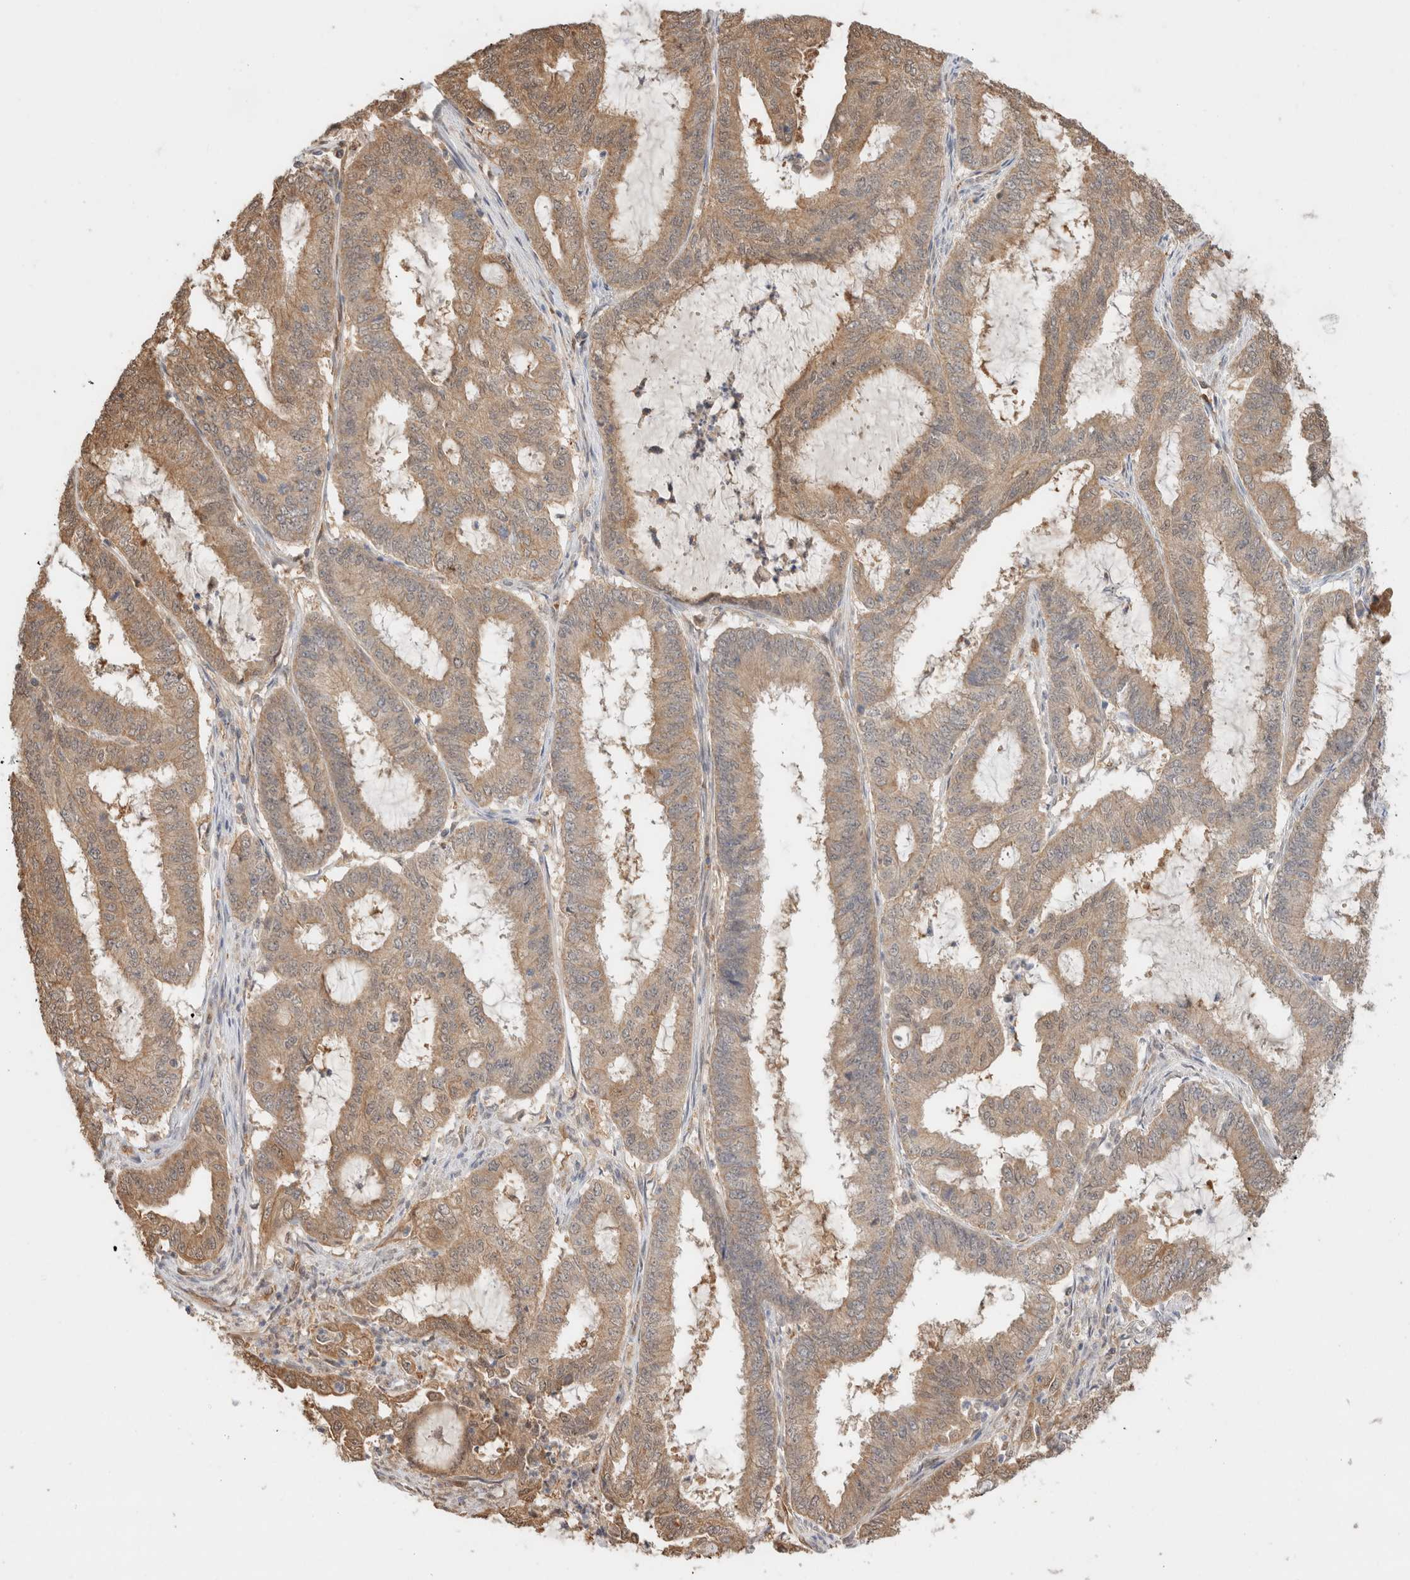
{"staining": {"intensity": "moderate", "quantity": ">75%", "location": "cytoplasmic/membranous"}, "tissue": "endometrial cancer", "cell_type": "Tumor cells", "image_type": "cancer", "snomed": [{"axis": "morphology", "description": "Adenocarcinoma, NOS"}, {"axis": "topography", "description": "Endometrium"}], "caption": "A brown stain shows moderate cytoplasmic/membranous expression of a protein in human adenocarcinoma (endometrial) tumor cells.", "gene": "CA13", "patient": {"sex": "female", "age": 51}}